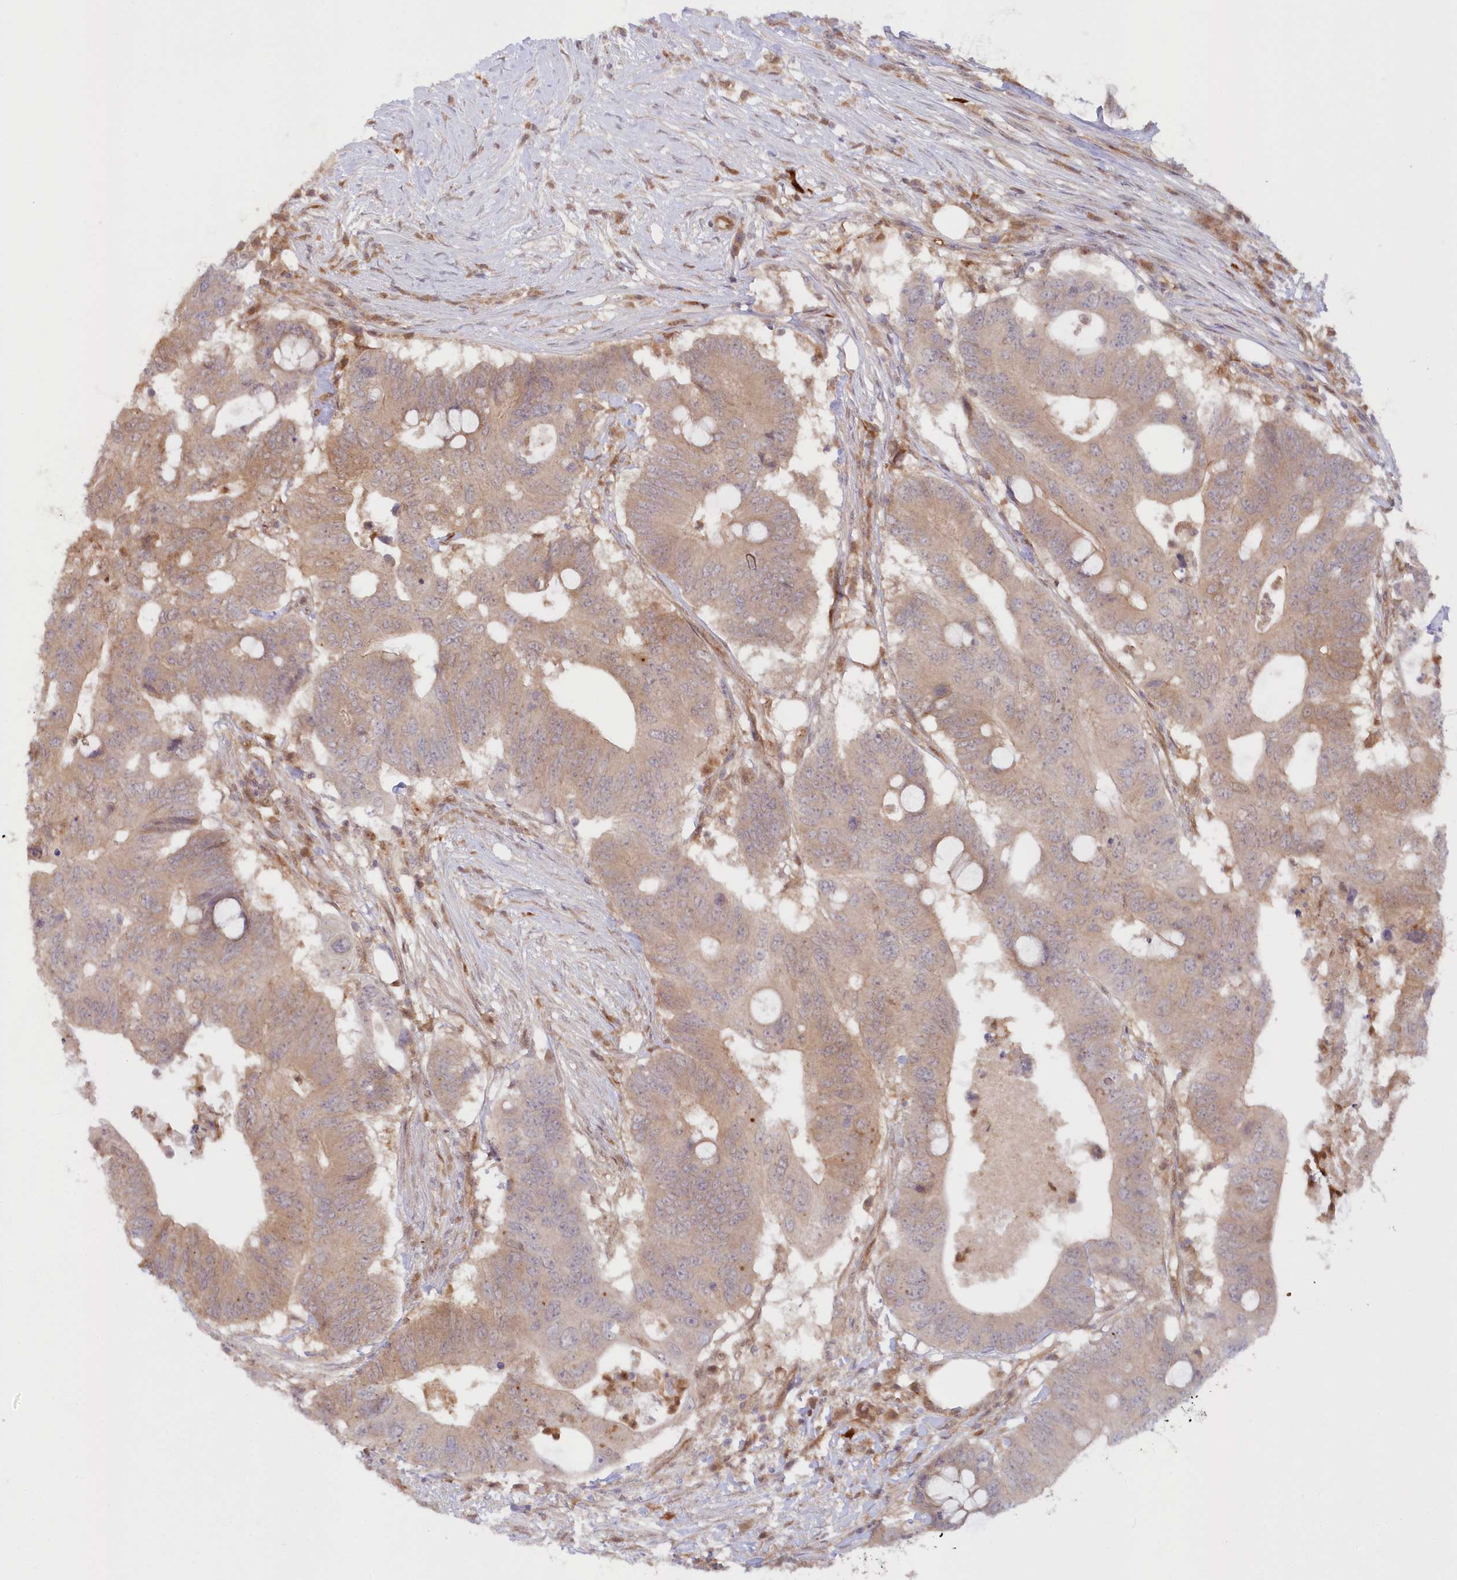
{"staining": {"intensity": "weak", "quantity": ">75%", "location": "cytoplasmic/membranous"}, "tissue": "colorectal cancer", "cell_type": "Tumor cells", "image_type": "cancer", "snomed": [{"axis": "morphology", "description": "Adenocarcinoma, NOS"}, {"axis": "topography", "description": "Colon"}], "caption": "IHC image of human colorectal cancer (adenocarcinoma) stained for a protein (brown), which exhibits low levels of weak cytoplasmic/membranous positivity in about >75% of tumor cells.", "gene": "GBE1", "patient": {"sex": "male", "age": 71}}